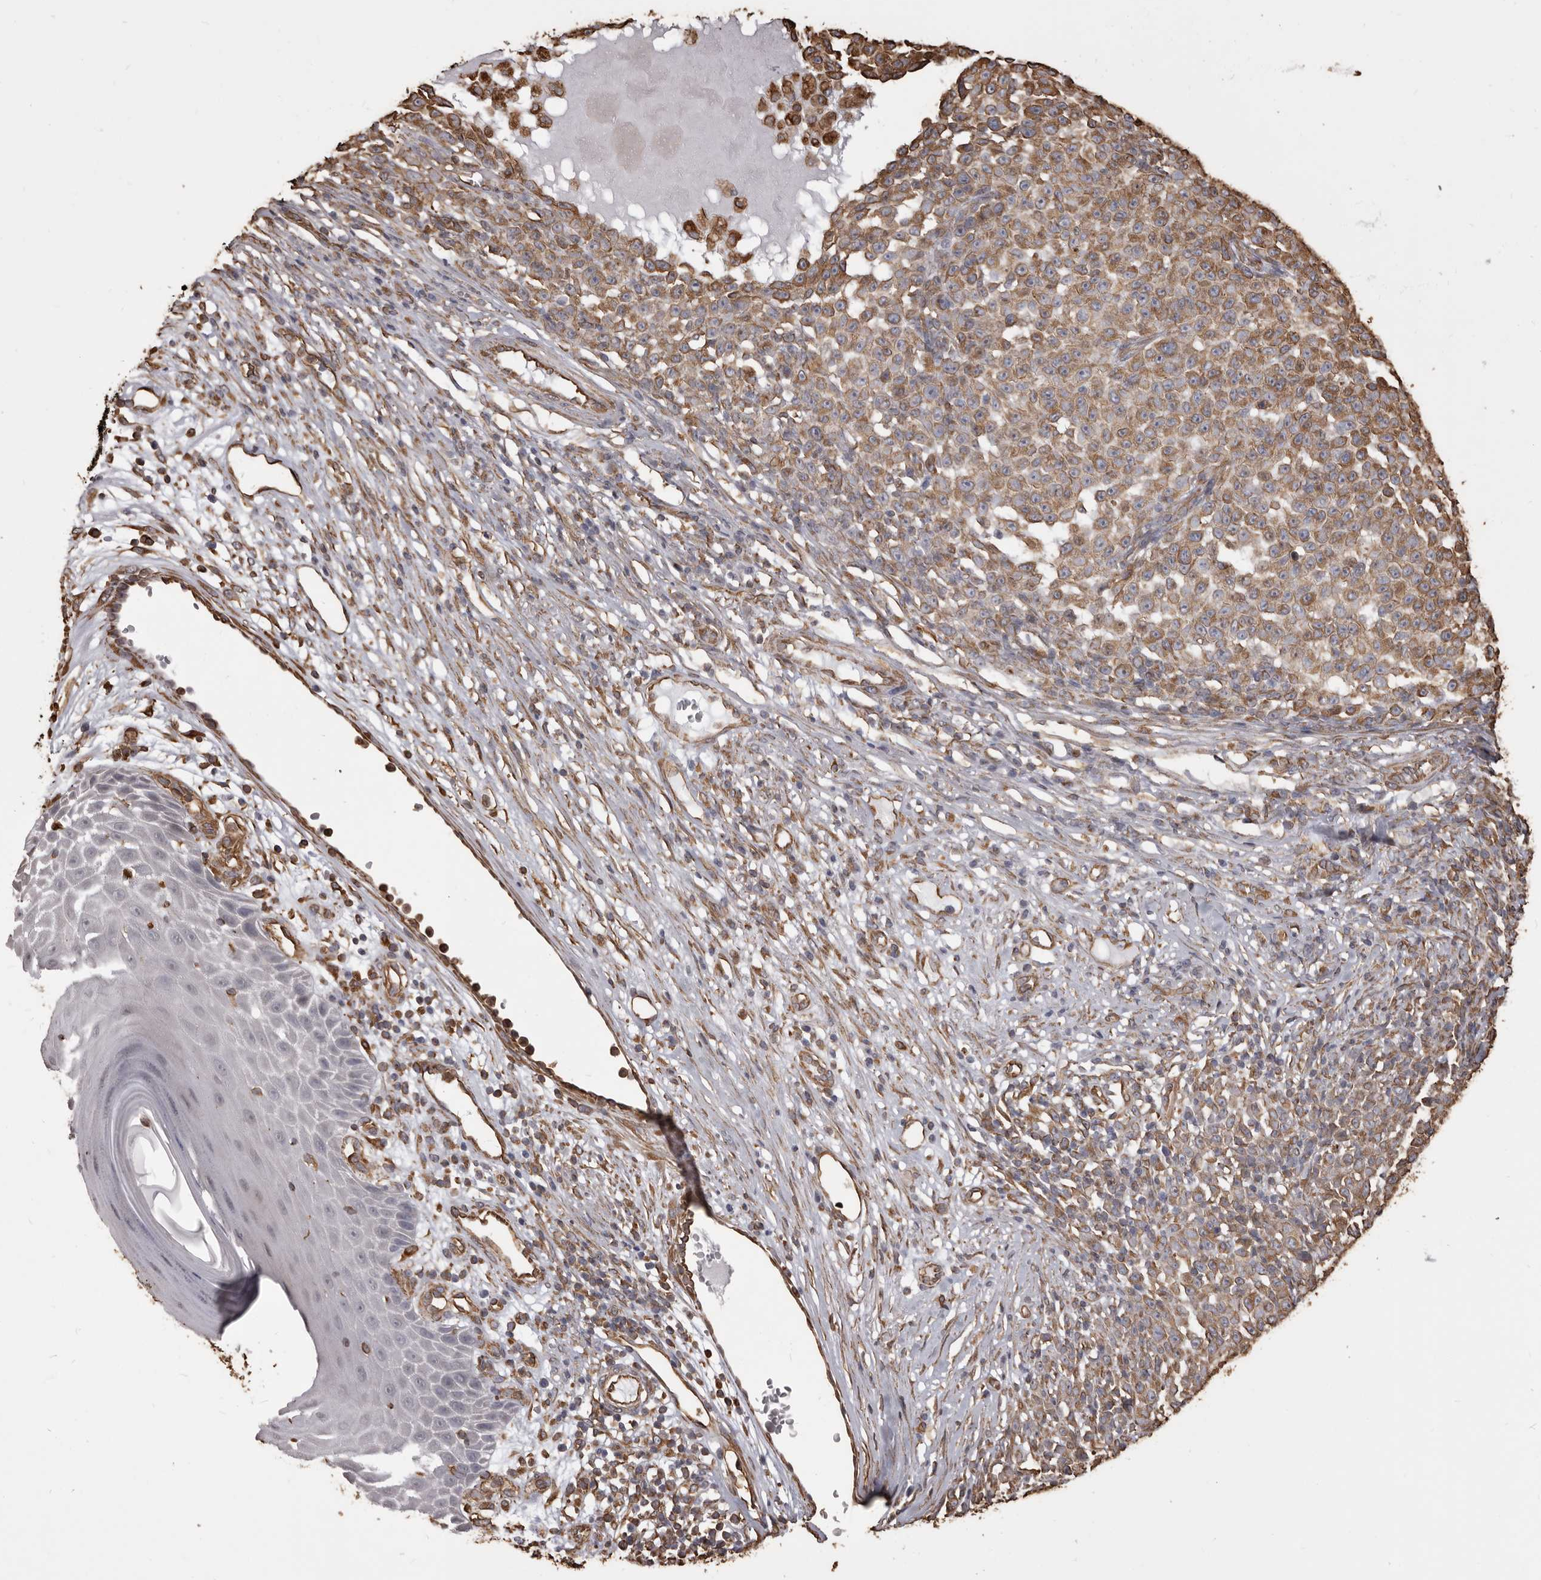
{"staining": {"intensity": "moderate", "quantity": ">75%", "location": "cytoplasmic/membranous"}, "tissue": "melanoma", "cell_type": "Tumor cells", "image_type": "cancer", "snomed": [{"axis": "morphology", "description": "Malignant melanoma, NOS"}, {"axis": "topography", "description": "Skin"}], "caption": "Immunohistochemistry histopathology image of human malignant melanoma stained for a protein (brown), which demonstrates medium levels of moderate cytoplasmic/membranous expression in approximately >75% of tumor cells.", "gene": "MTURN", "patient": {"sex": "female", "age": 82}}